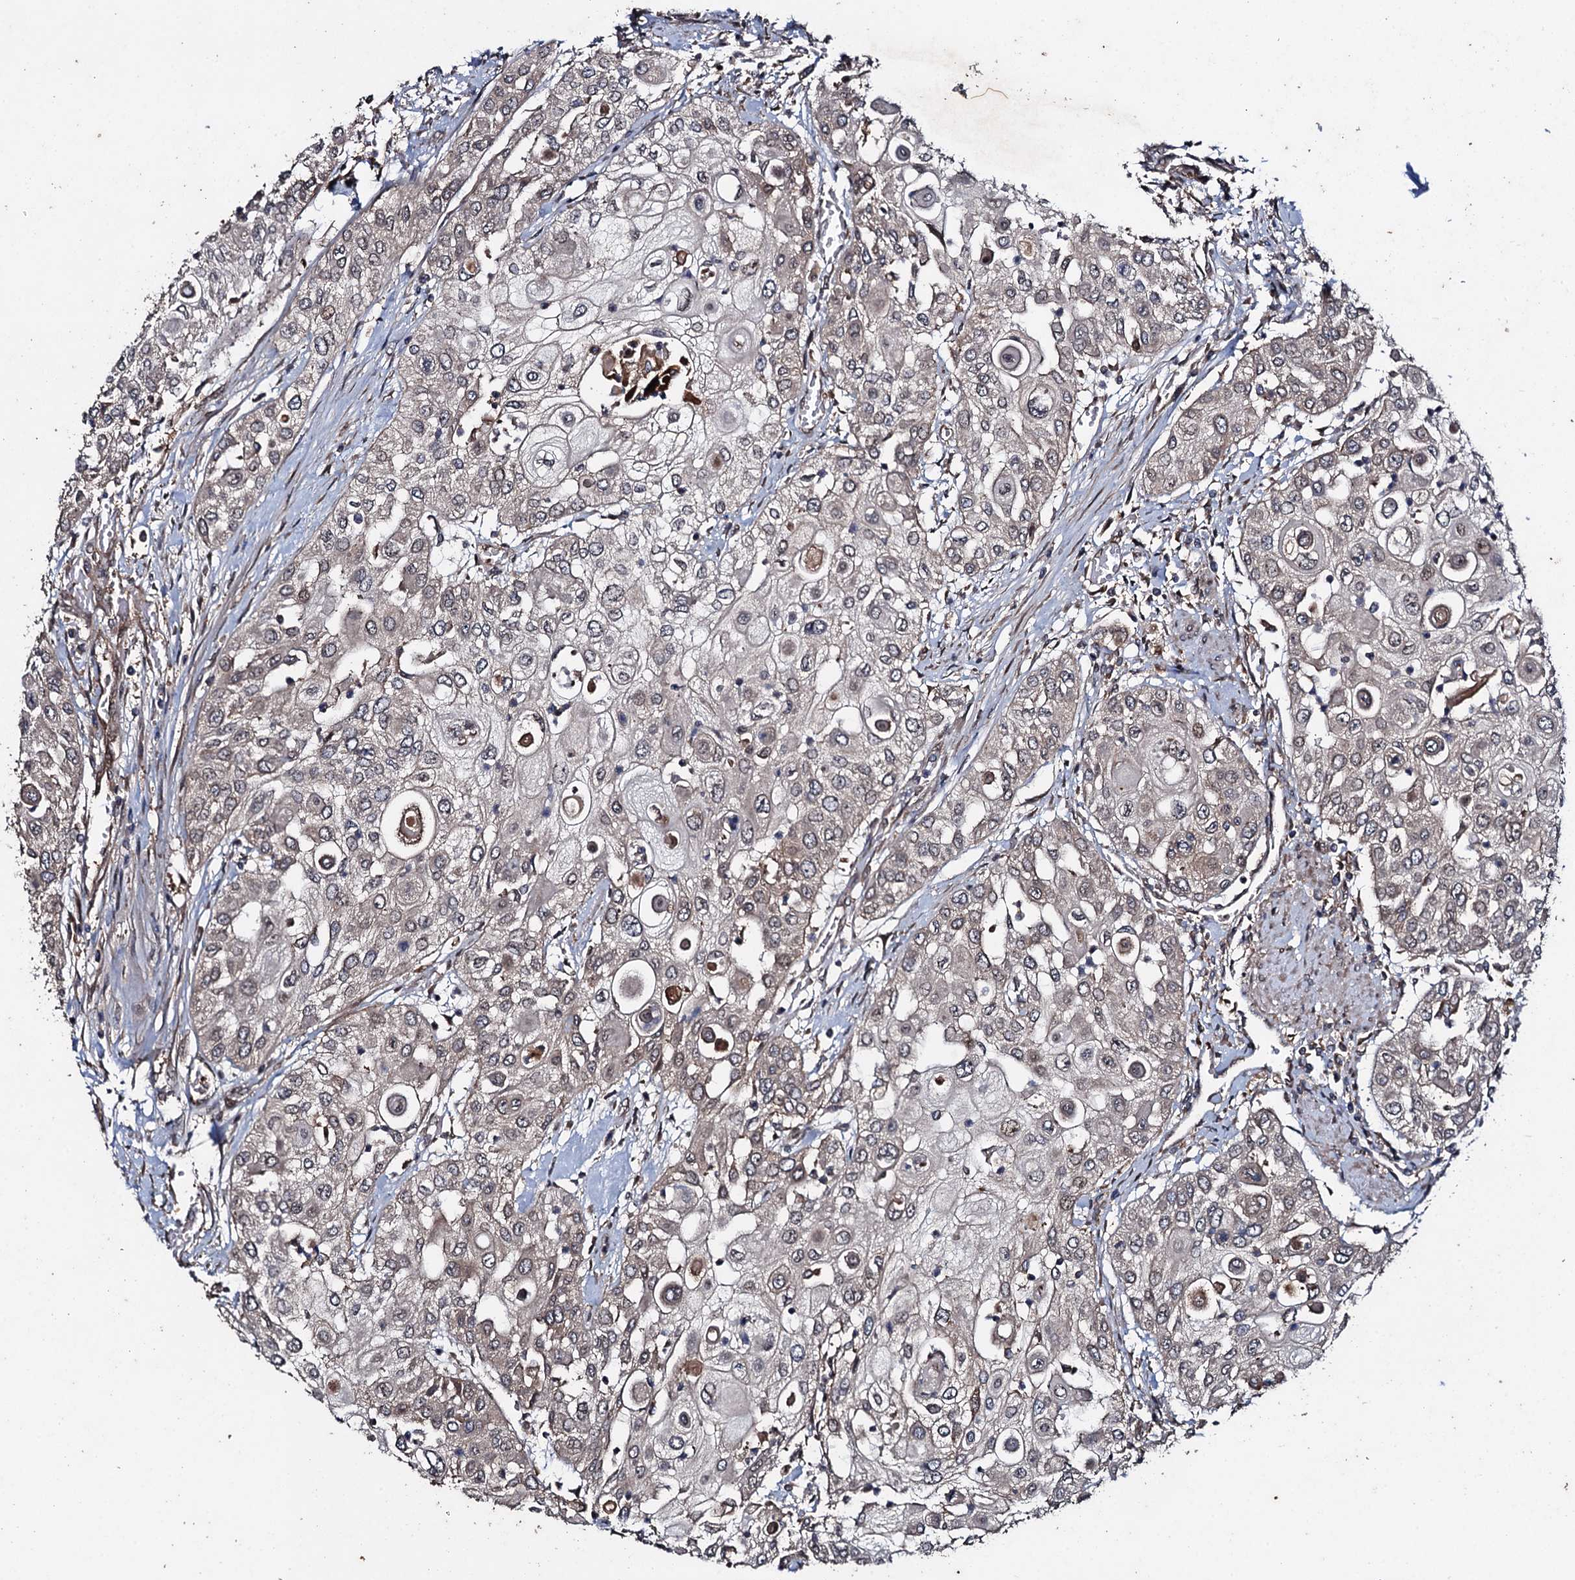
{"staining": {"intensity": "moderate", "quantity": "<25%", "location": "cytoplasmic/membranous"}, "tissue": "urothelial cancer", "cell_type": "Tumor cells", "image_type": "cancer", "snomed": [{"axis": "morphology", "description": "Urothelial carcinoma, High grade"}, {"axis": "topography", "description": "Urinary bladder"}], "caption": "Urothelial cancer was stained to show a protein in brown. There is low levels of moderate cytoplasmic/membranous positivity in approximately <25% of tumor cells.", "gene": "RHOBTB1", "patient": {"sex": "female", "age": 79}}